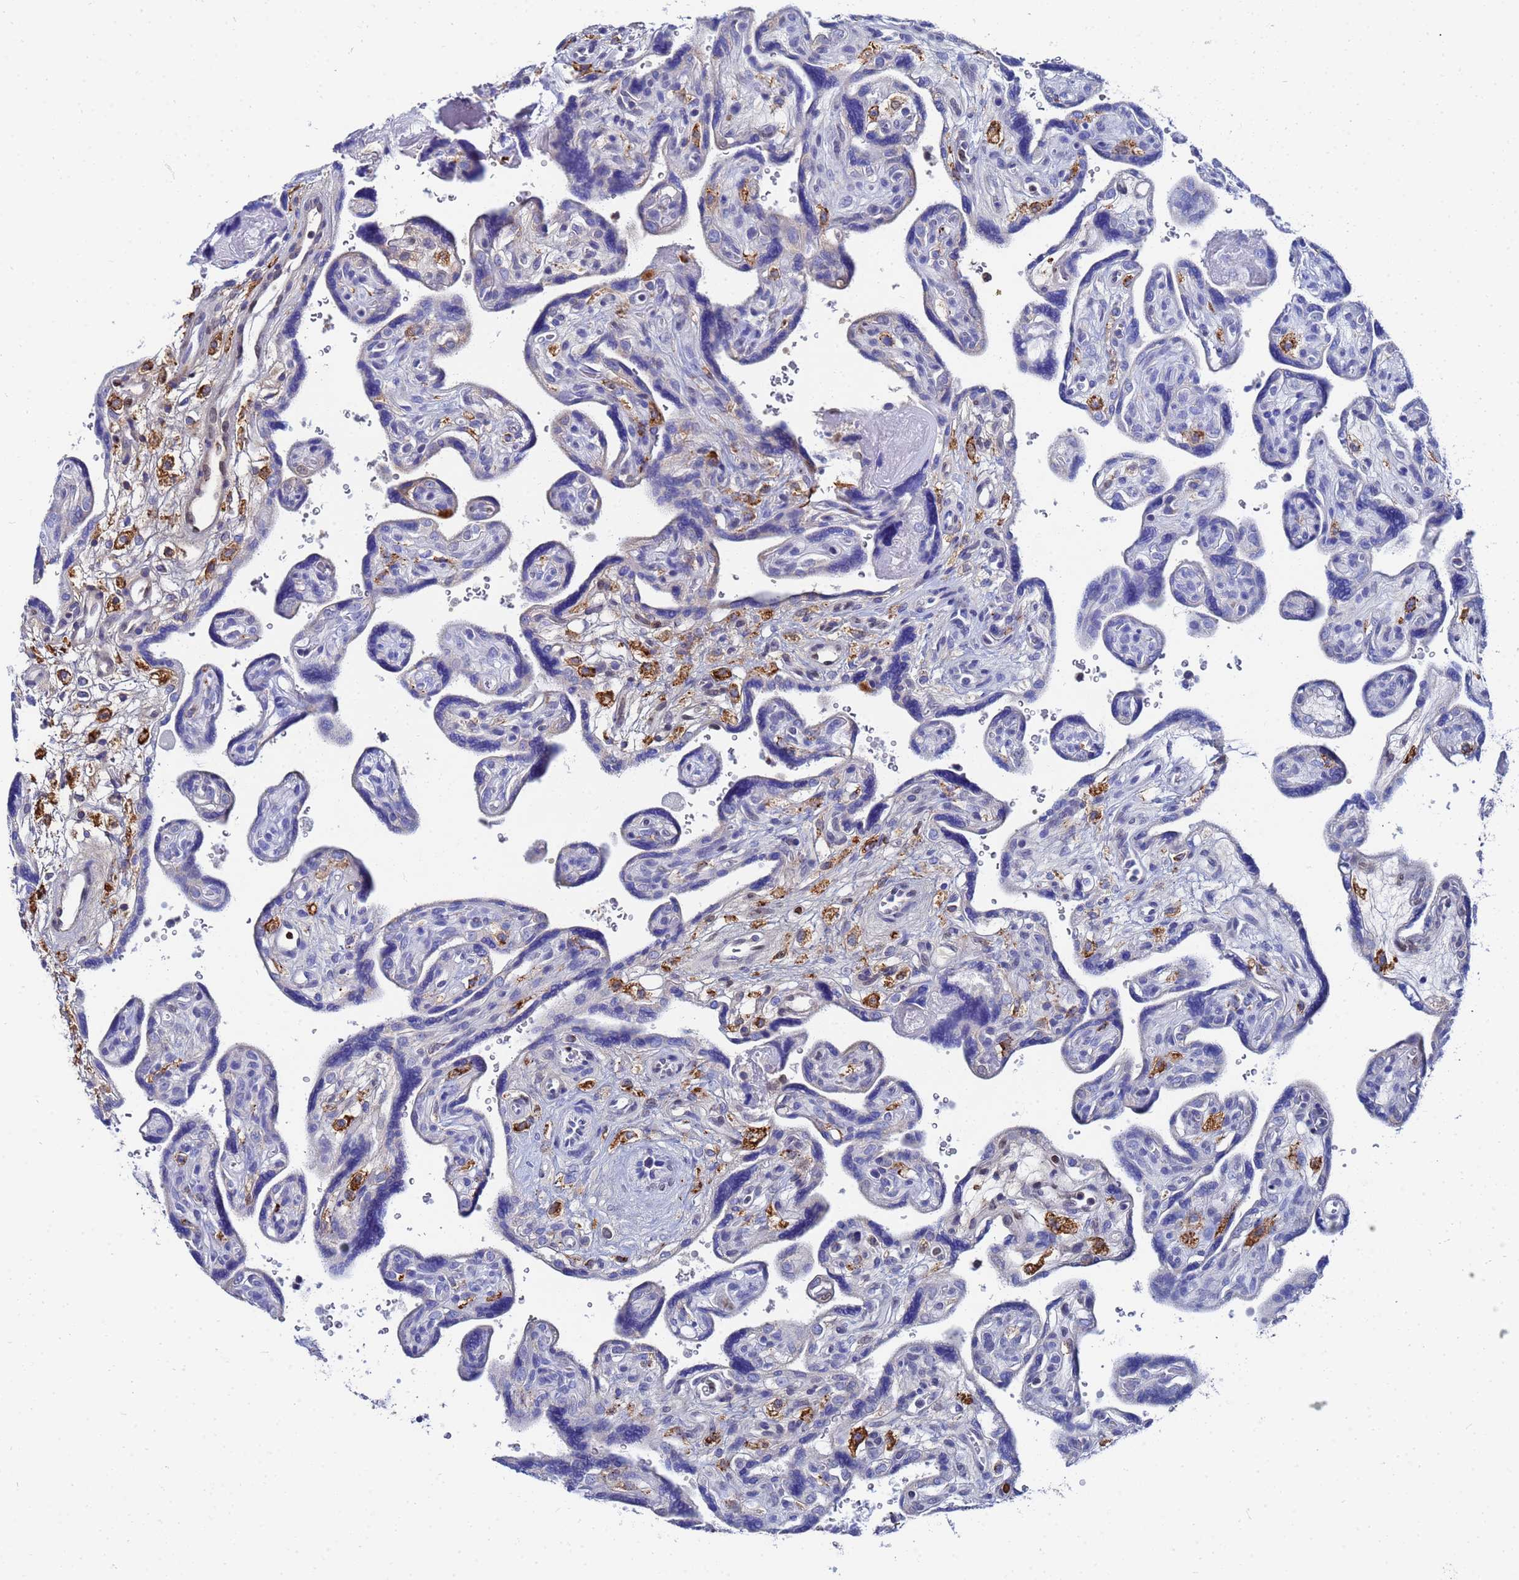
{"staining": {"intensity": "negative", "quantity": "none", "location": "none"}, "tissue": "placenta", "cell_type": "Decidual cells", "image_type": "normal", "snomed": [{"axis": "morphology", "description": "Normal tissue, NOS"}, {"axis": "topography", "description": "Placenta"}], "caption": "Immunohistochemistry (IHC) of benign human placenta shows no expression in decidual cells. Brightfield microscopy of immunohistochemistry (IHC) stained with DAB (3,3'-diaminobenzidine) (brown) and hematoxylin (blue), captured at high magnification.", "gene": "AQP12A", "patient": {"sex": "female", "age": 39}}